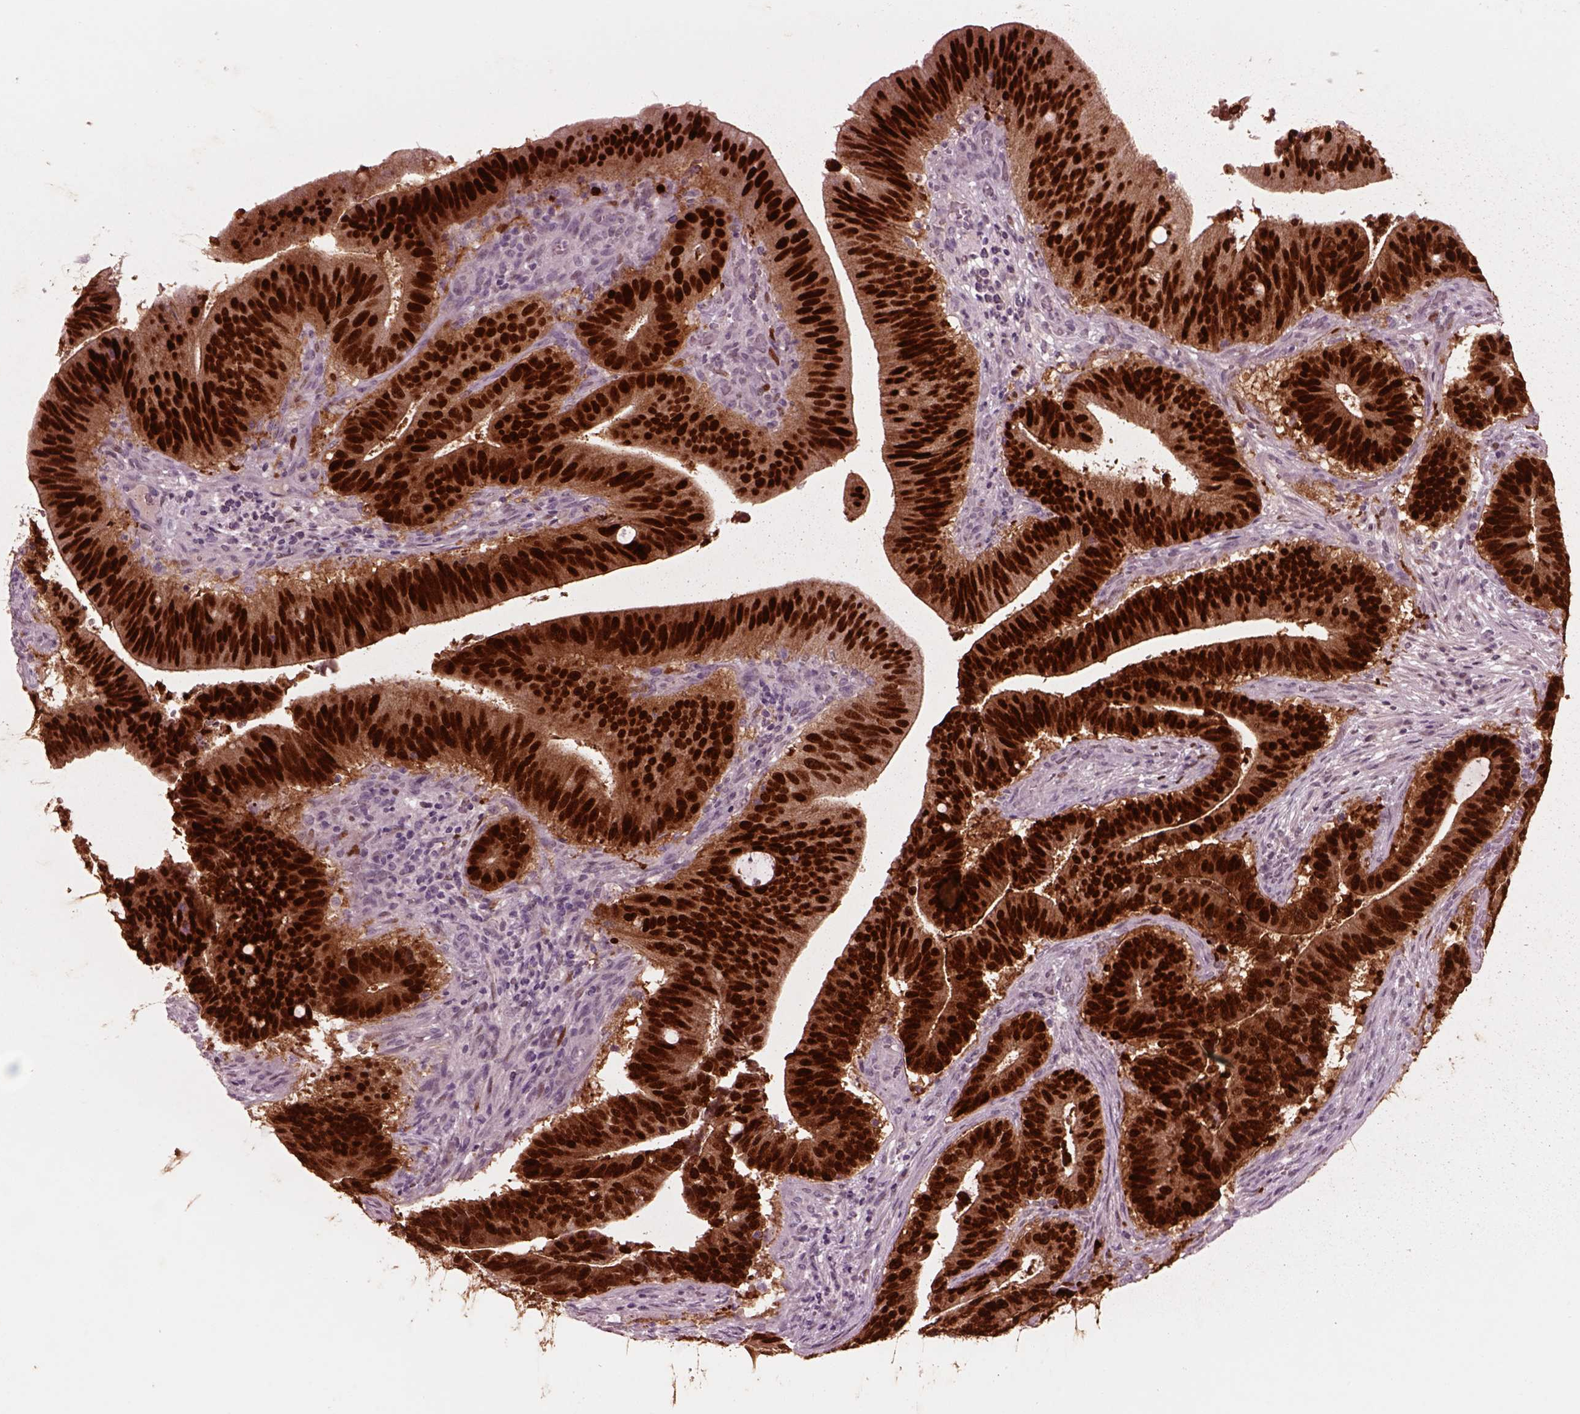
{"staining": {"intensity": "strong", "quantity": ">75%", "location": "cytoplasmic/membranous,nuclear"}, "tissue": "colorectal cancer", "cell_type": "Tumor cells", "image_type": "cancer", "snomed": [{"axis": "morphology", "description": "Adenocarcinoma, NOS"}, {"axis": "topography", "description": "Colon"}], "caption": "Immunohistochemical staining of colorectal cancer (adenocarcinoma) demonstrates high levels of strong cytoplasmic/membranous and nuclear positivity in approximately >75% of tumor cells.", "gene": "SOX9", "patient": {"sex": "female", "age": 43}}